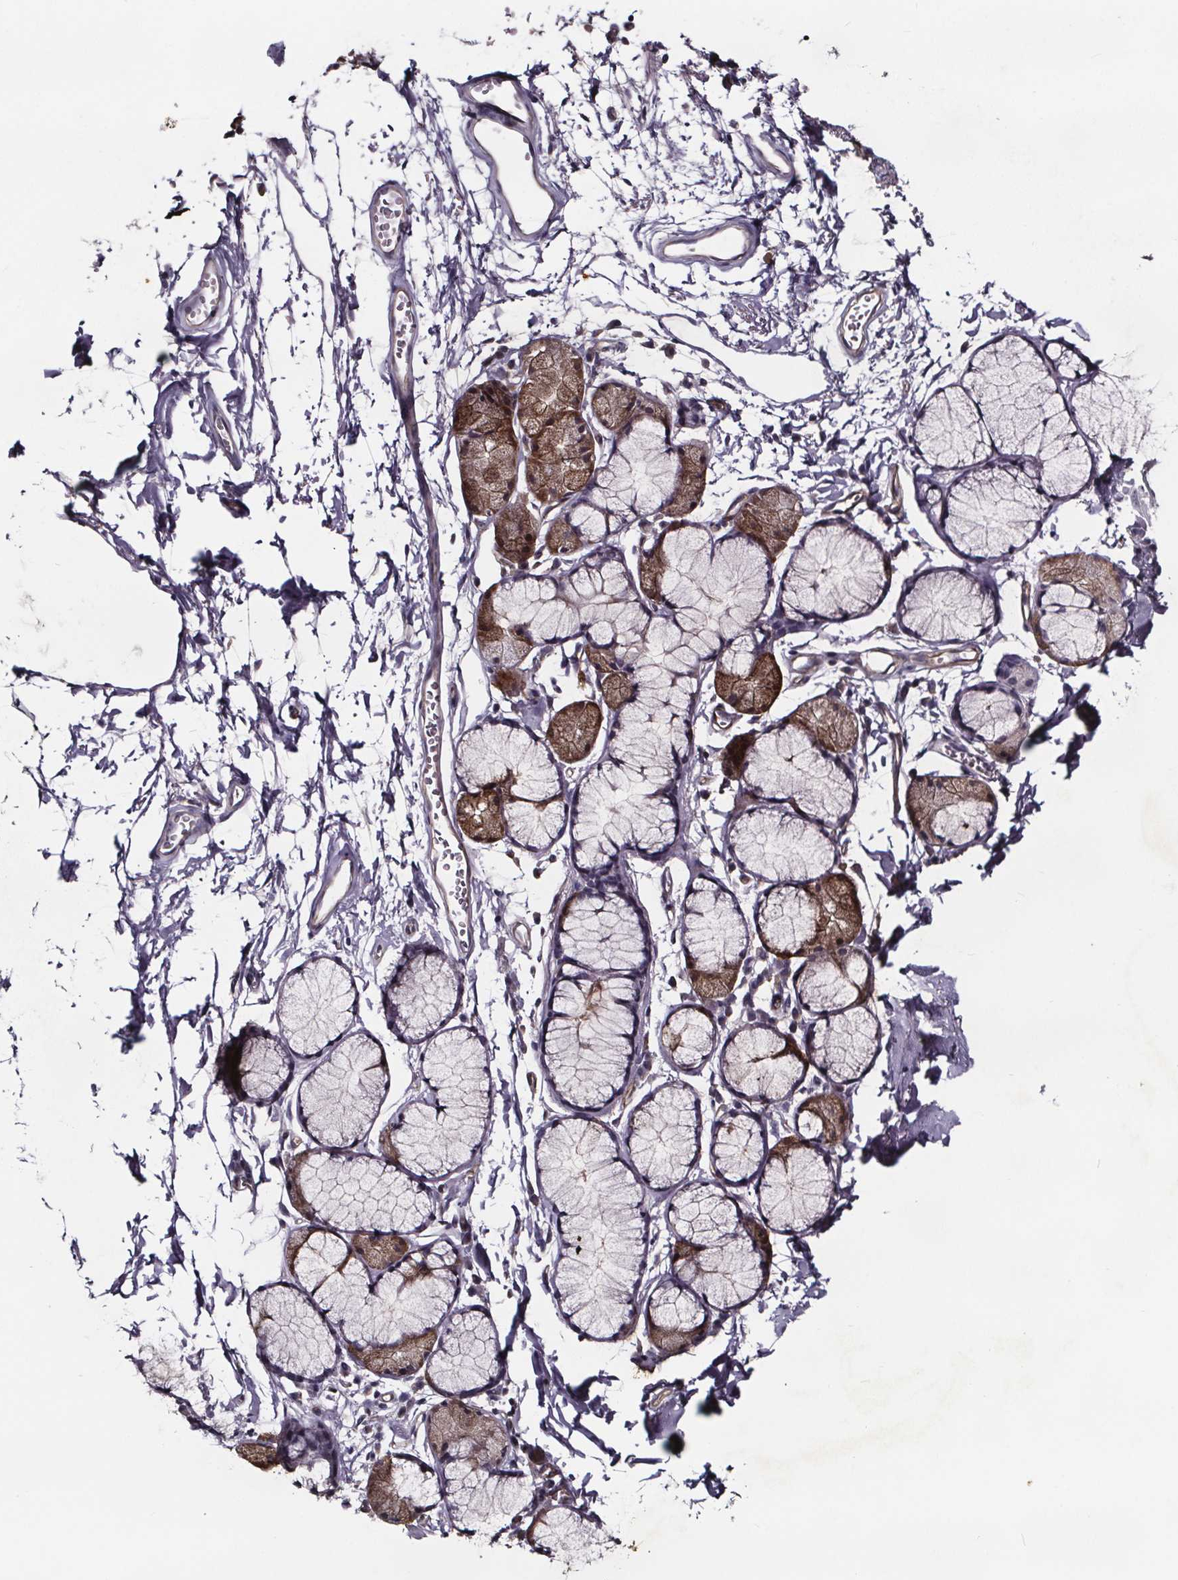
{"staining": {"intensity": "negative", "quantity": "none", "location": "none"}, "tissue": "adipose tissue", "cell_type": "Adipocytes", "image_type": "normal", "snomed": [{"axis": "morphology", "description": "Normal tissue, NOS"}, {"axis": "topography", "description": "Cartilage tissue"}, {"axis": "topography", "description": "Bronchus"}], "caption": "A micrograph of human adipose tissue is negative for staining in adipocytes. (Brightfield microscopy of DAB IHC at high magnification).", "gene": "NPHP4", "patient": {"sex": "female", "age": 79}}